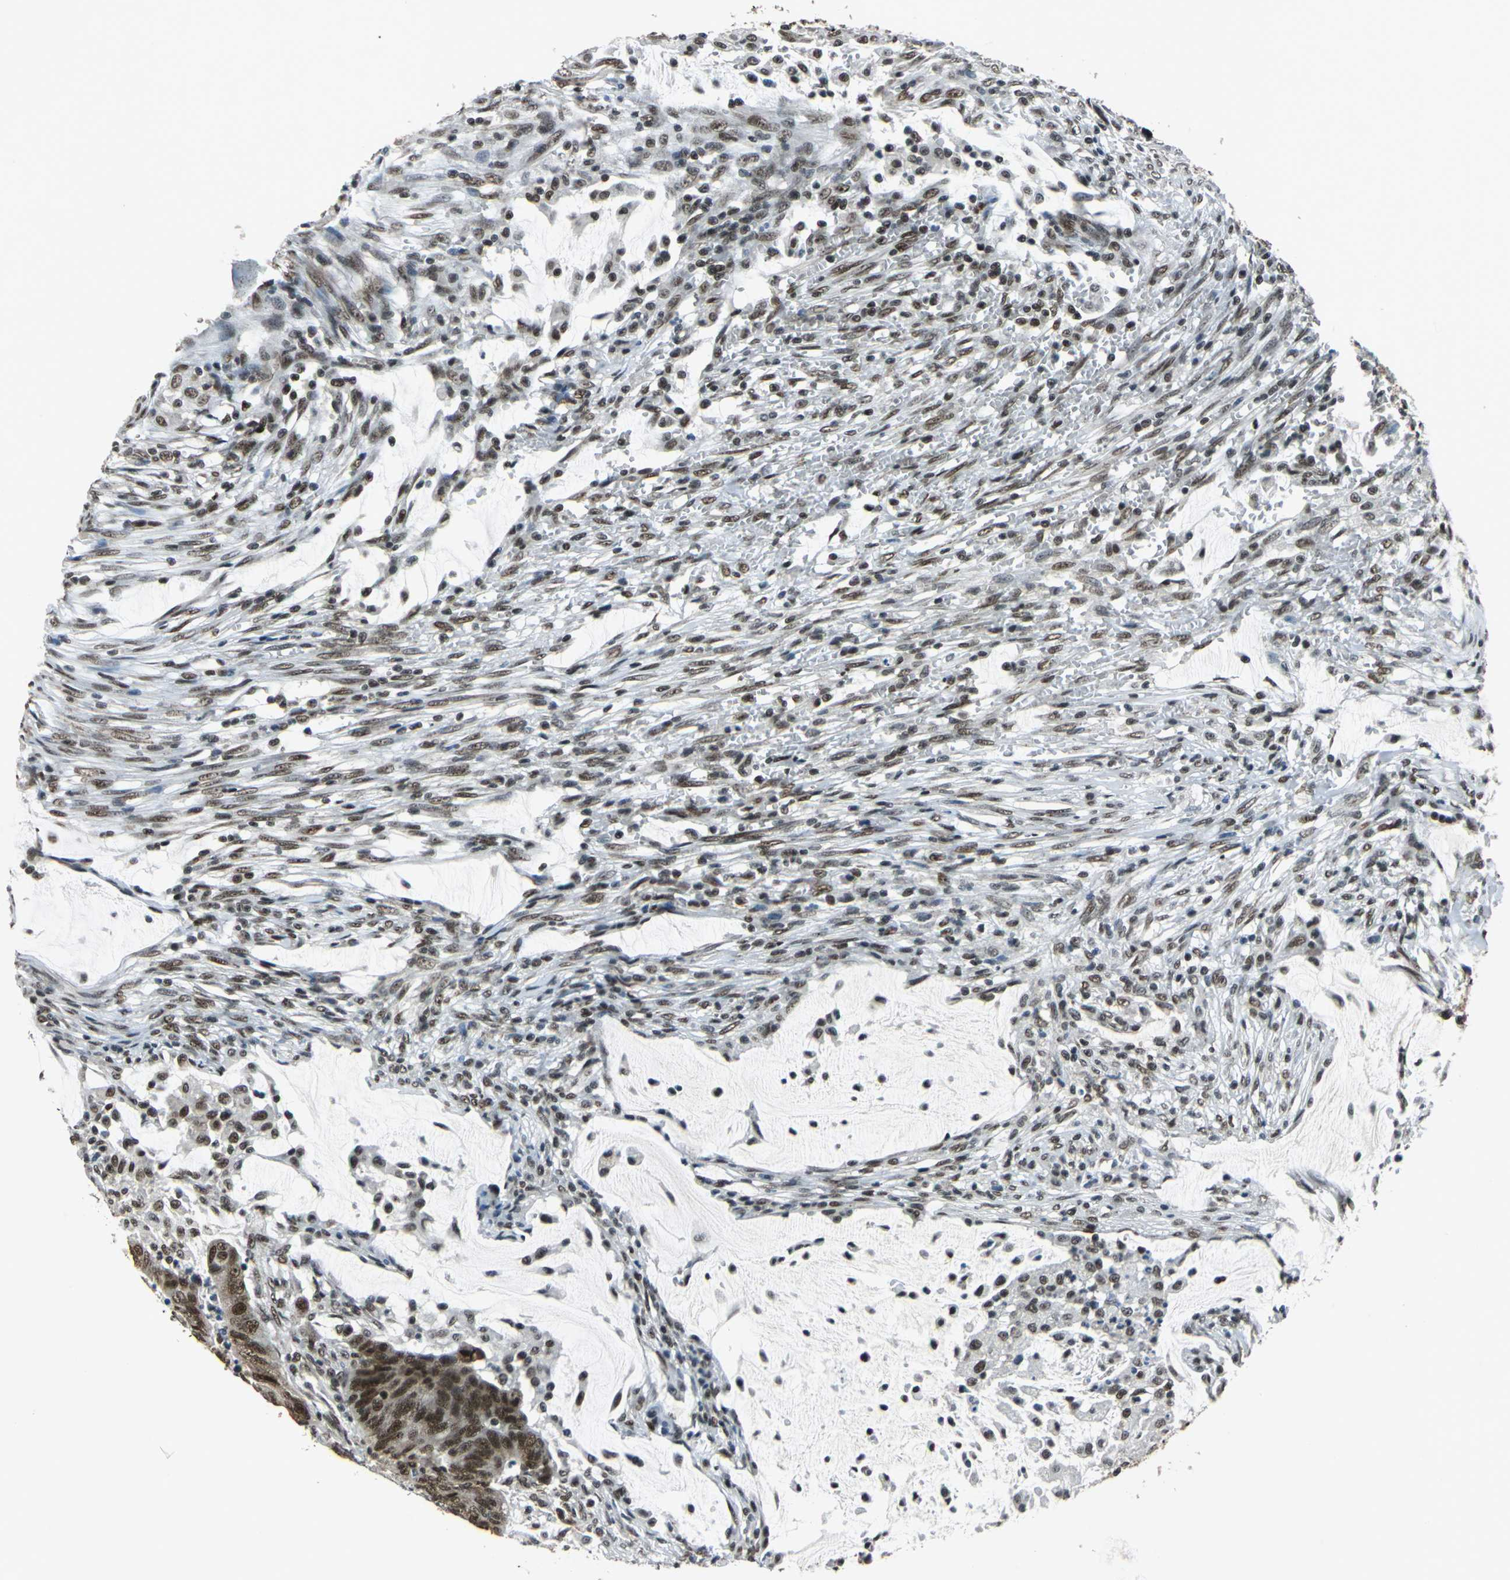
{"staining": {"intensity": "strong", "quantity": ">75%", "location": "cytoplasmic/membranous,nuclear"}, "tissue": "colorectal cancer", "cell_type": "Tumor cells", "image_type": "cancer", "snomed": [{"axis": "morphology", "description": "Adenocarcinoma, NOS"}, {"axis": "topography", "description": "Colon"}], "caption": "A brown stain labels strong cytoplasmic/membranous and nuclear positivity of a protein in human colorectal adenocarcinoma tumor cells. (Stains: DAB in brown, nuclei in blue, Microscopy: brightfield microscopy at high magnification).", "gene": "BCLAF1", "patient": {"sex": "male", "age": 45}}